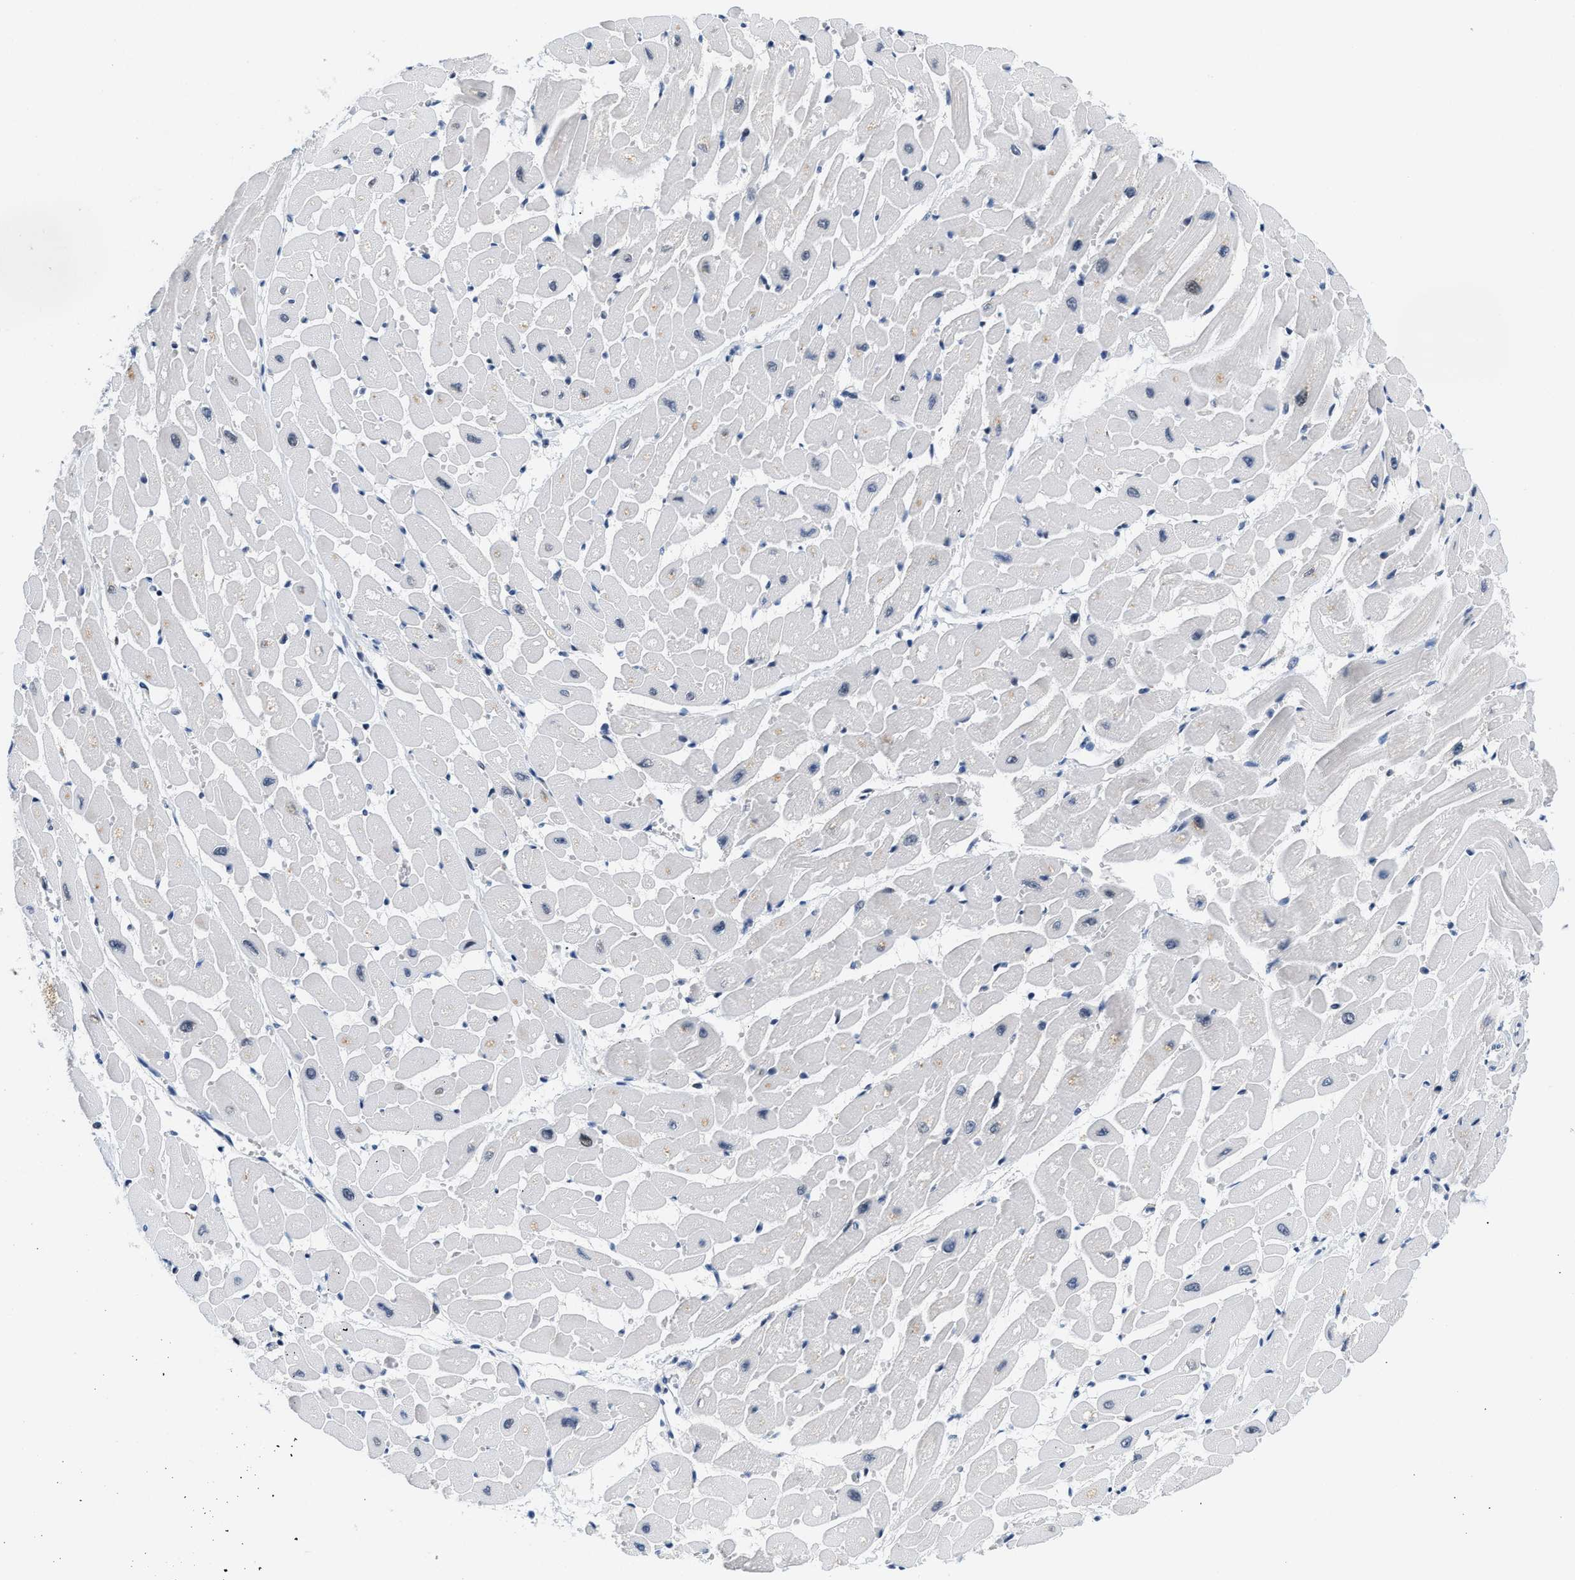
{"staining": {"intensity": "weak", "quantity": "<25%", "location": "cytoplasmic/membranous"}, "tissue": "heart muscle", "cell_type": "Cardiomyocytes", "image_type": "normal", "snomed": [{"axis": "morphology", "description": "Normal tissue, NOS"}, {"axis": "topography", "description": "Heart"}], "caption": "This is a micrograph of IHC staining of unremarkable heart muscle, which shows no staining in cardiomyocytes.", "gene": "IKBKE", "patient": {"sex": "male", "age": 45}}